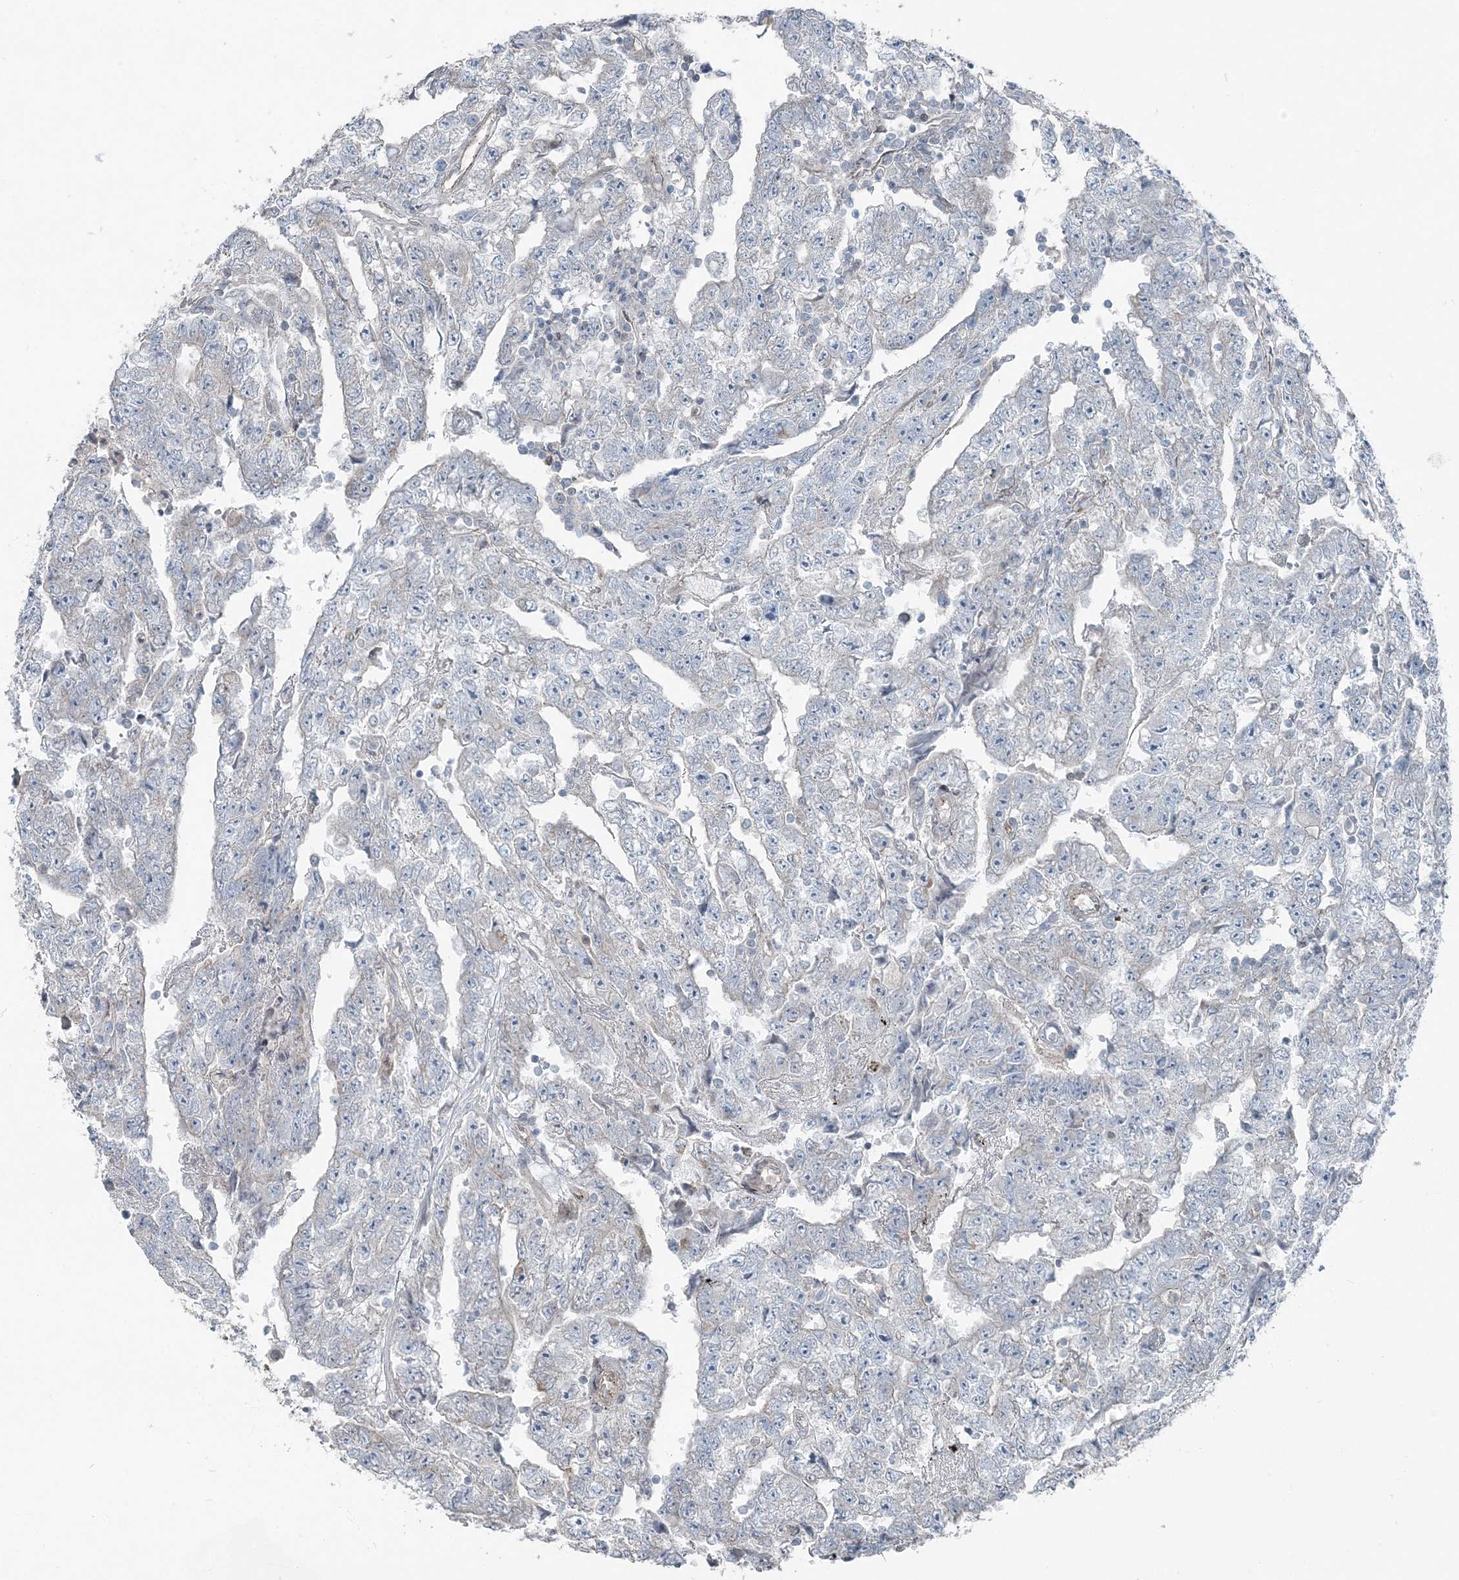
{"staining": {"intensity": "negative", "quantity": "none", "location": "none"}, "tissue": "testis cancer", "cell_type": "Tumor cells", "image_type": "cancer", "snomed": [{"axis": "morphology", "description": "Carcinoma, Embryonal, NOS"}, {"axis": "topography", "description": "Testis"}], "caption": "Immunohistochemistry (IHC) histopathology image of neoplastic tissue: embryonal carcinoma (testis) stained with DAB shows no significant protein expression in tumor cells.", "gene": "FBXL17", "patient": {"sex": "male", "age": 25}}